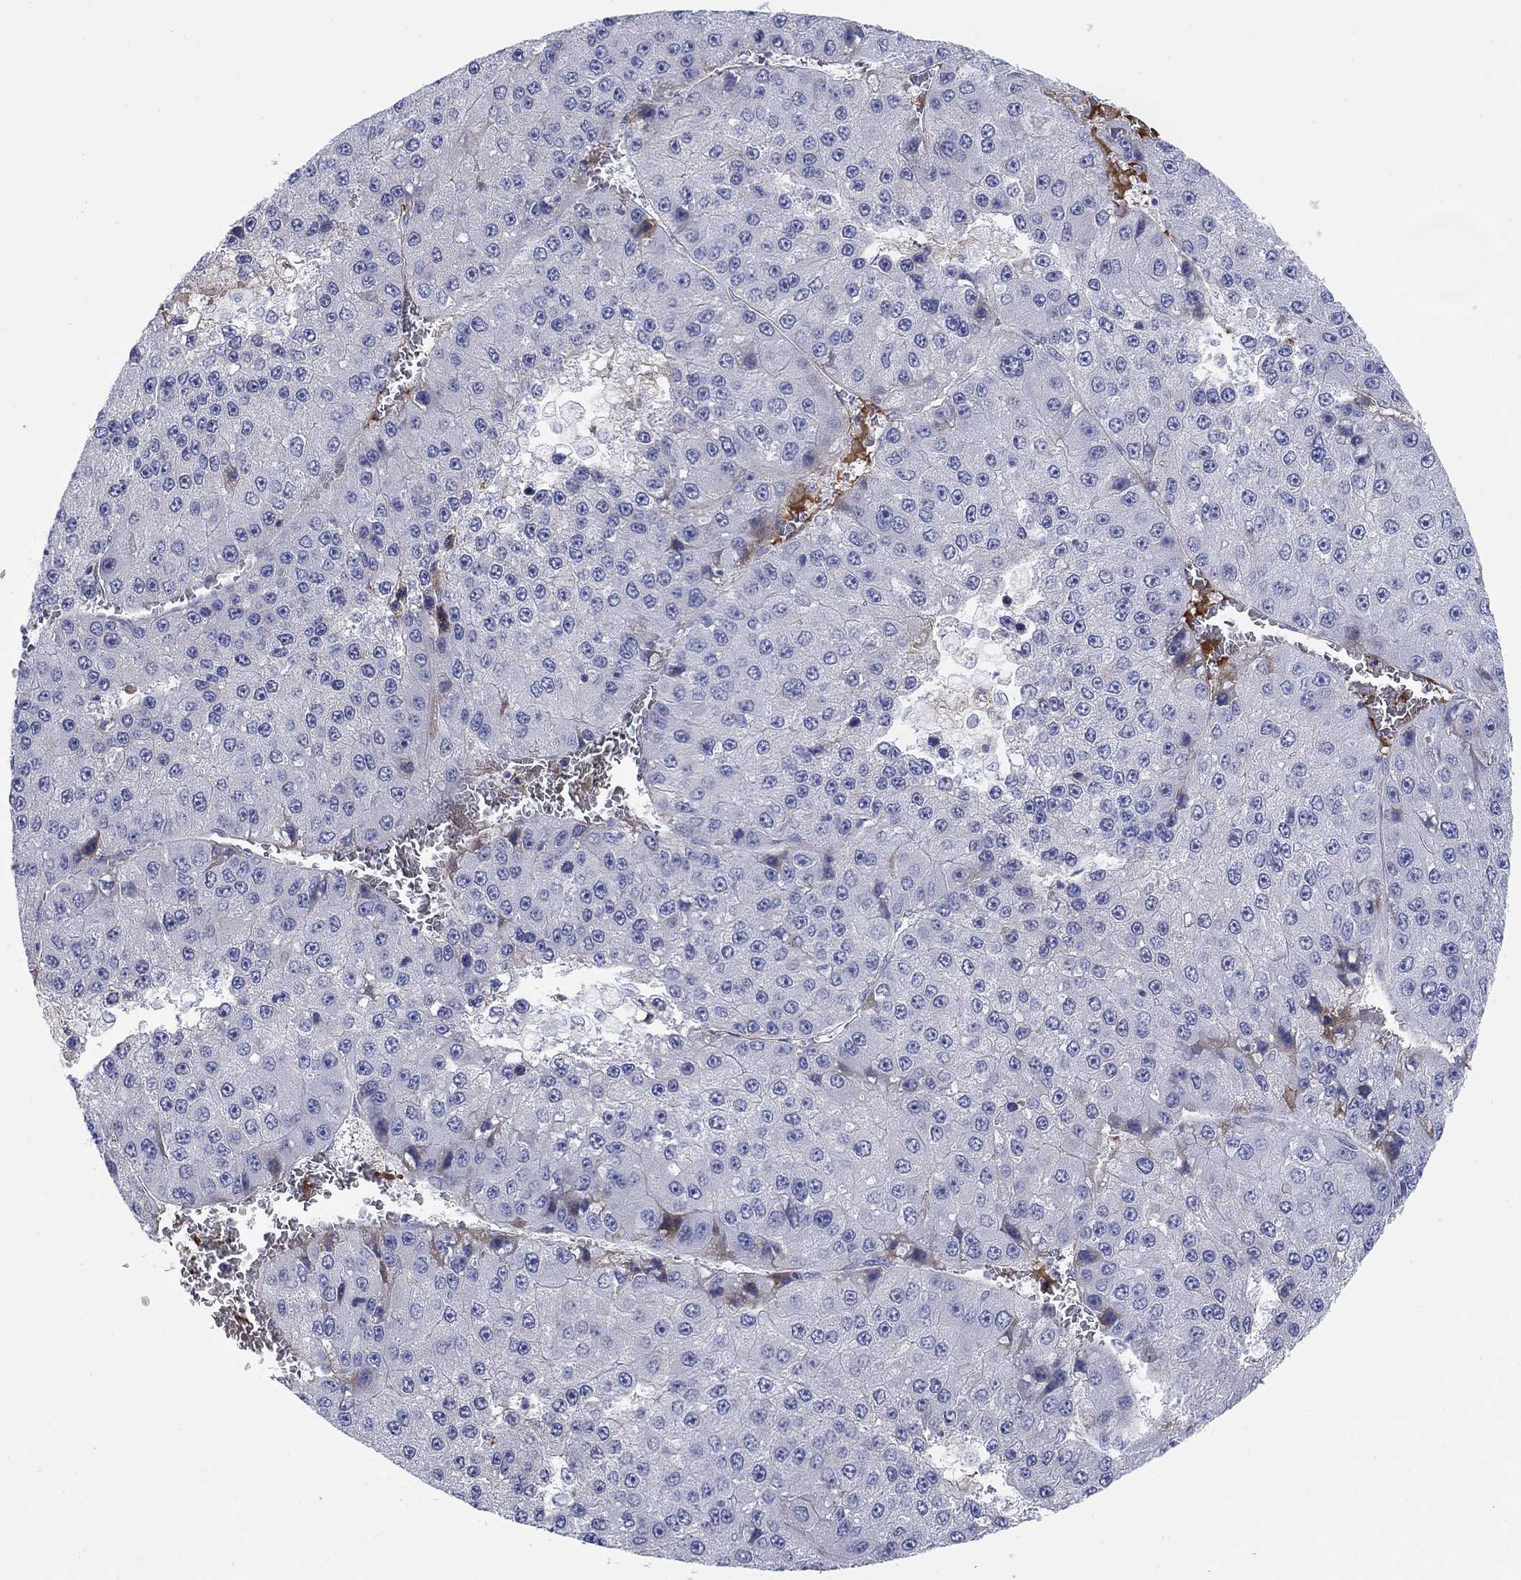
{"staining": {"intensity": "negative", "quantity": "none", "location": "none"}, "tissue": "liver cancer", "cell_type": "Tumor cells", "image_type": "cancer", "snomed": [{"axis": "morphology", "description": "Carcinoma, Hepatocellular, NOS"}, {"axis": "topography", "description": "Liver"}], "caption": "This is an immunohistochemistry photomicrograph of liver hepatocellular carcinoma. There is no positivity in tumor cells.", "gene": "HEATR4", "patient": {"sex": "female", "age": 73}}